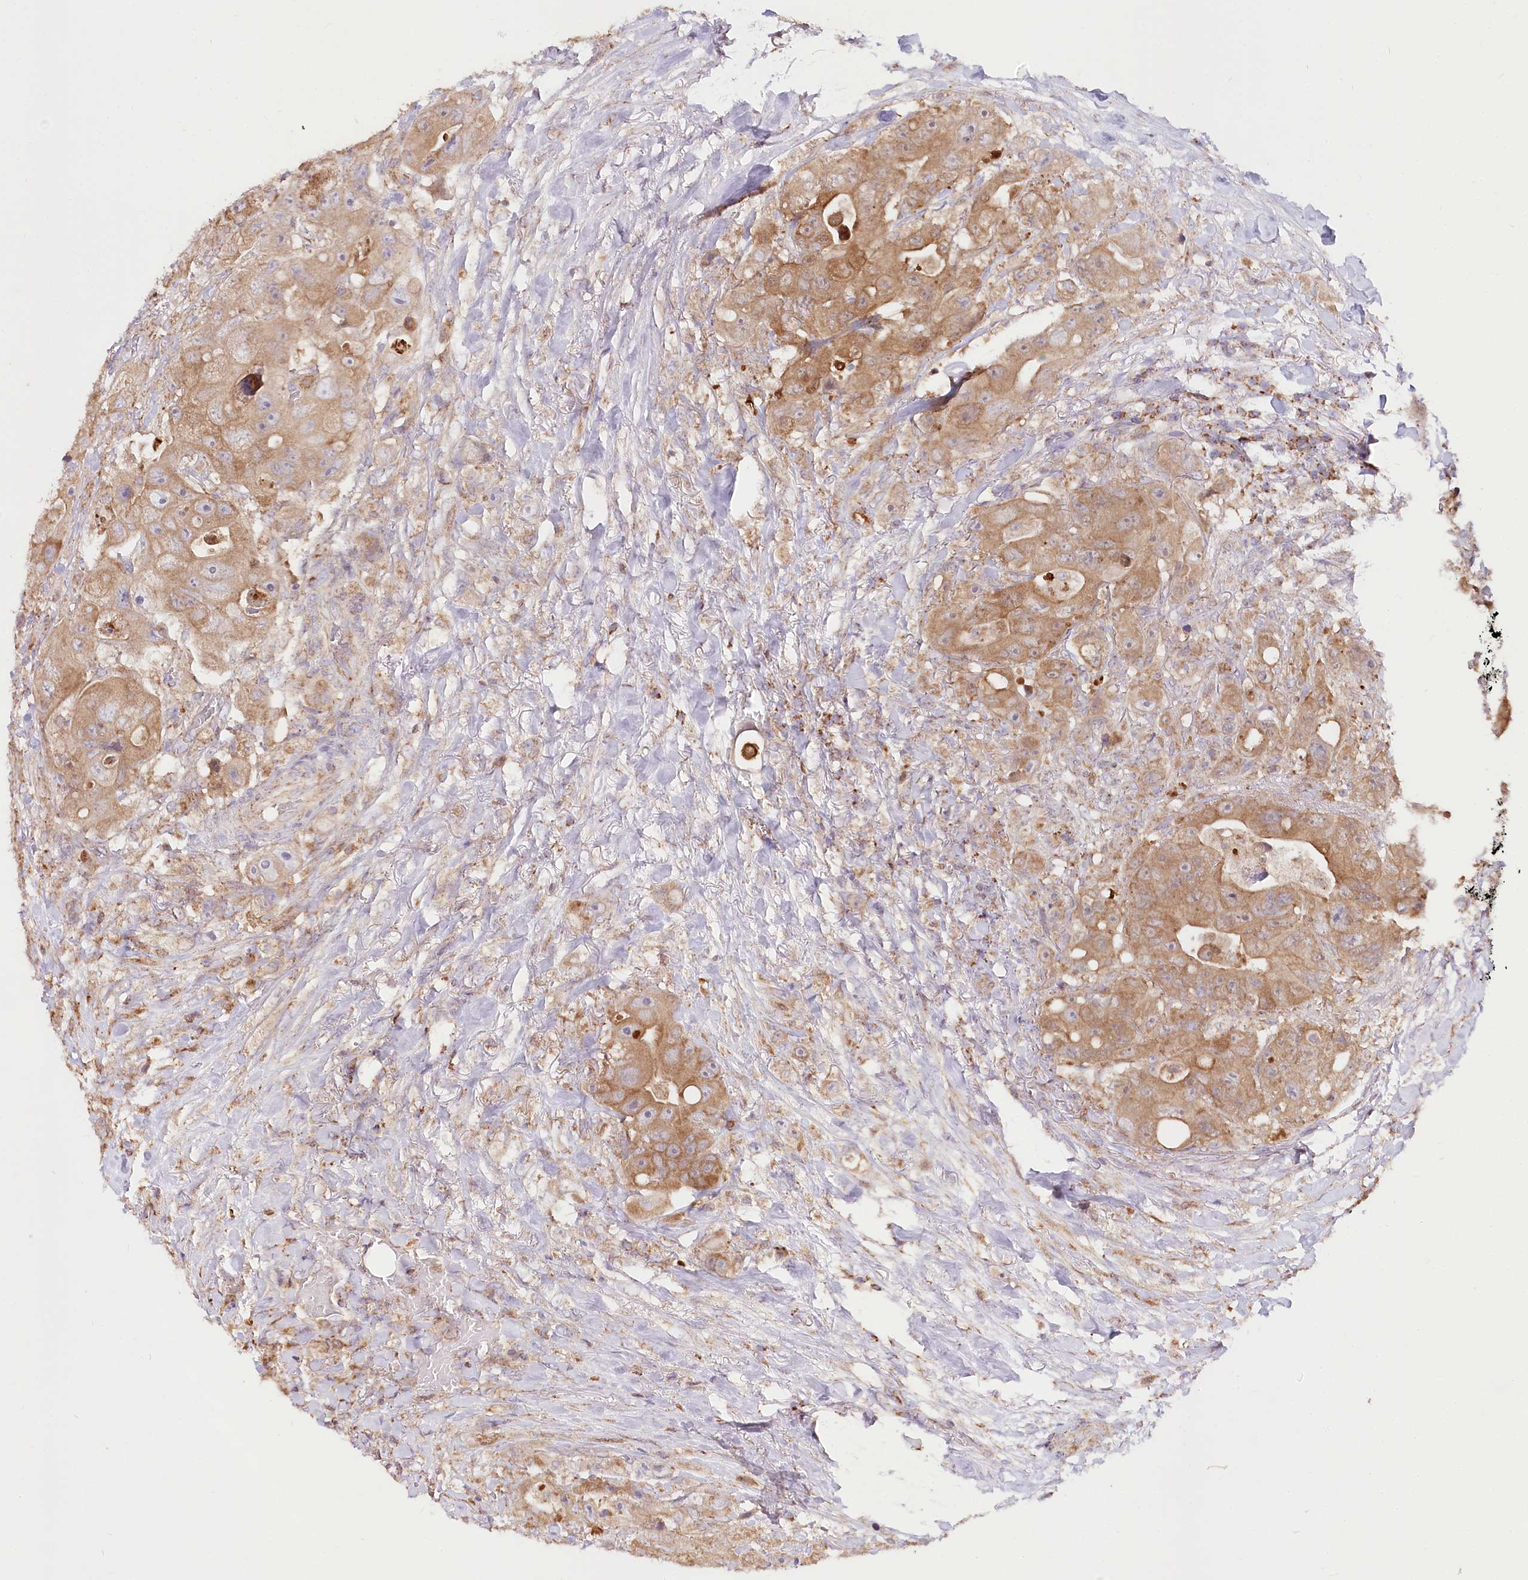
{"staining": {"intensity": "moderate", "quantity": ">75%", "location": "cytoplasmic/membranous"}, "tissue": "colorectal cancer", "cell_type": "Tumor cells", "image_type": "cancer", "snomed": [{"axis": "morphology", "description": "Adenocarcinoma, NOS"}, {"axis": "topography", "description": "Colon"}], "caption": "Adenocarcinoma (colorectal) stained with a protein marker demonstrates moderate staining in tumor cells.", "gene": "TASOR2", "patient": {"sex": "female", "age": 46}}